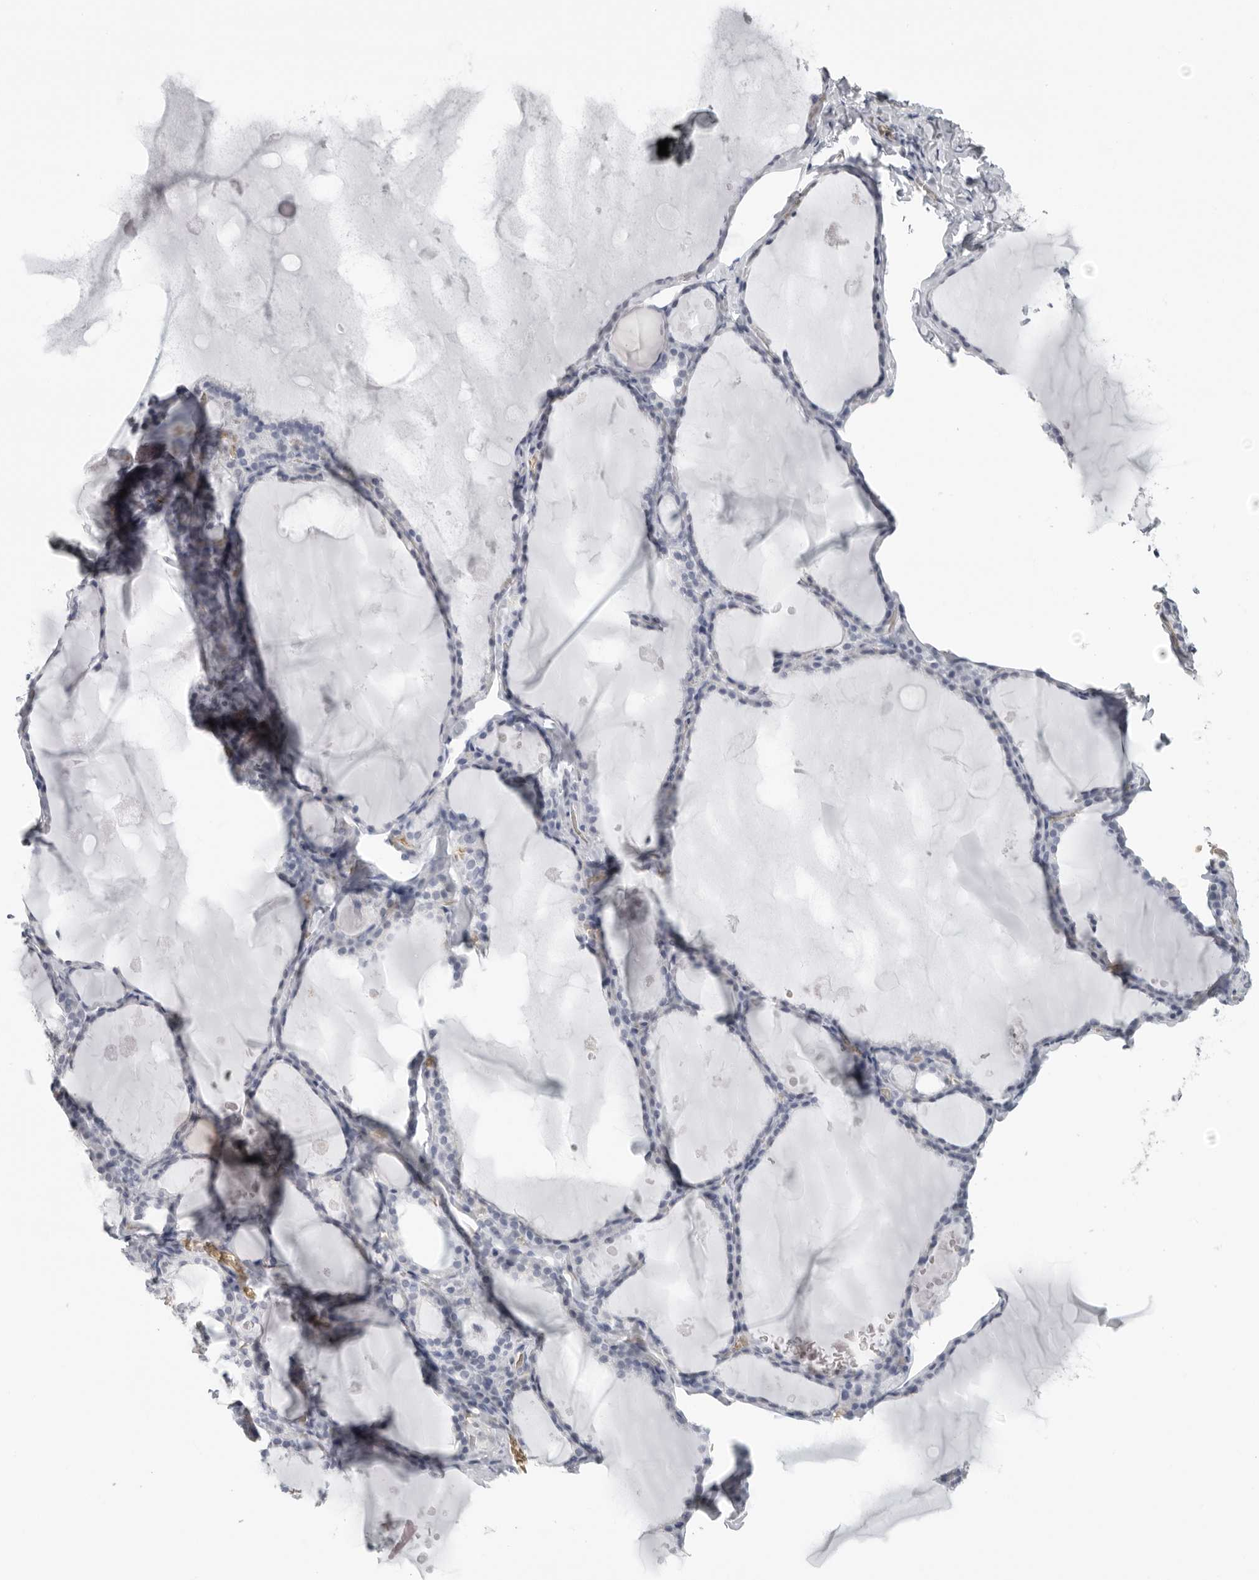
{"staining": {"intensity": "negative", "quantity": "none", "location": "none"}, "tissue": "thyroid gland", "cell_type": "Glandular cells", "image_type": "normal", "snomed": [{"axis": "morphology", "description": "Normal tissue, NOS"}, {"axis": "topography", "description": "Thyroid gland"}], "caption": "This is a histopathology image of immunohistochemistry (IHC) staining of normal thyroid gland, which shows no expression in glandular cells.", "gene": "EPB41", "patient": {"sex": "male", "age": 56}}